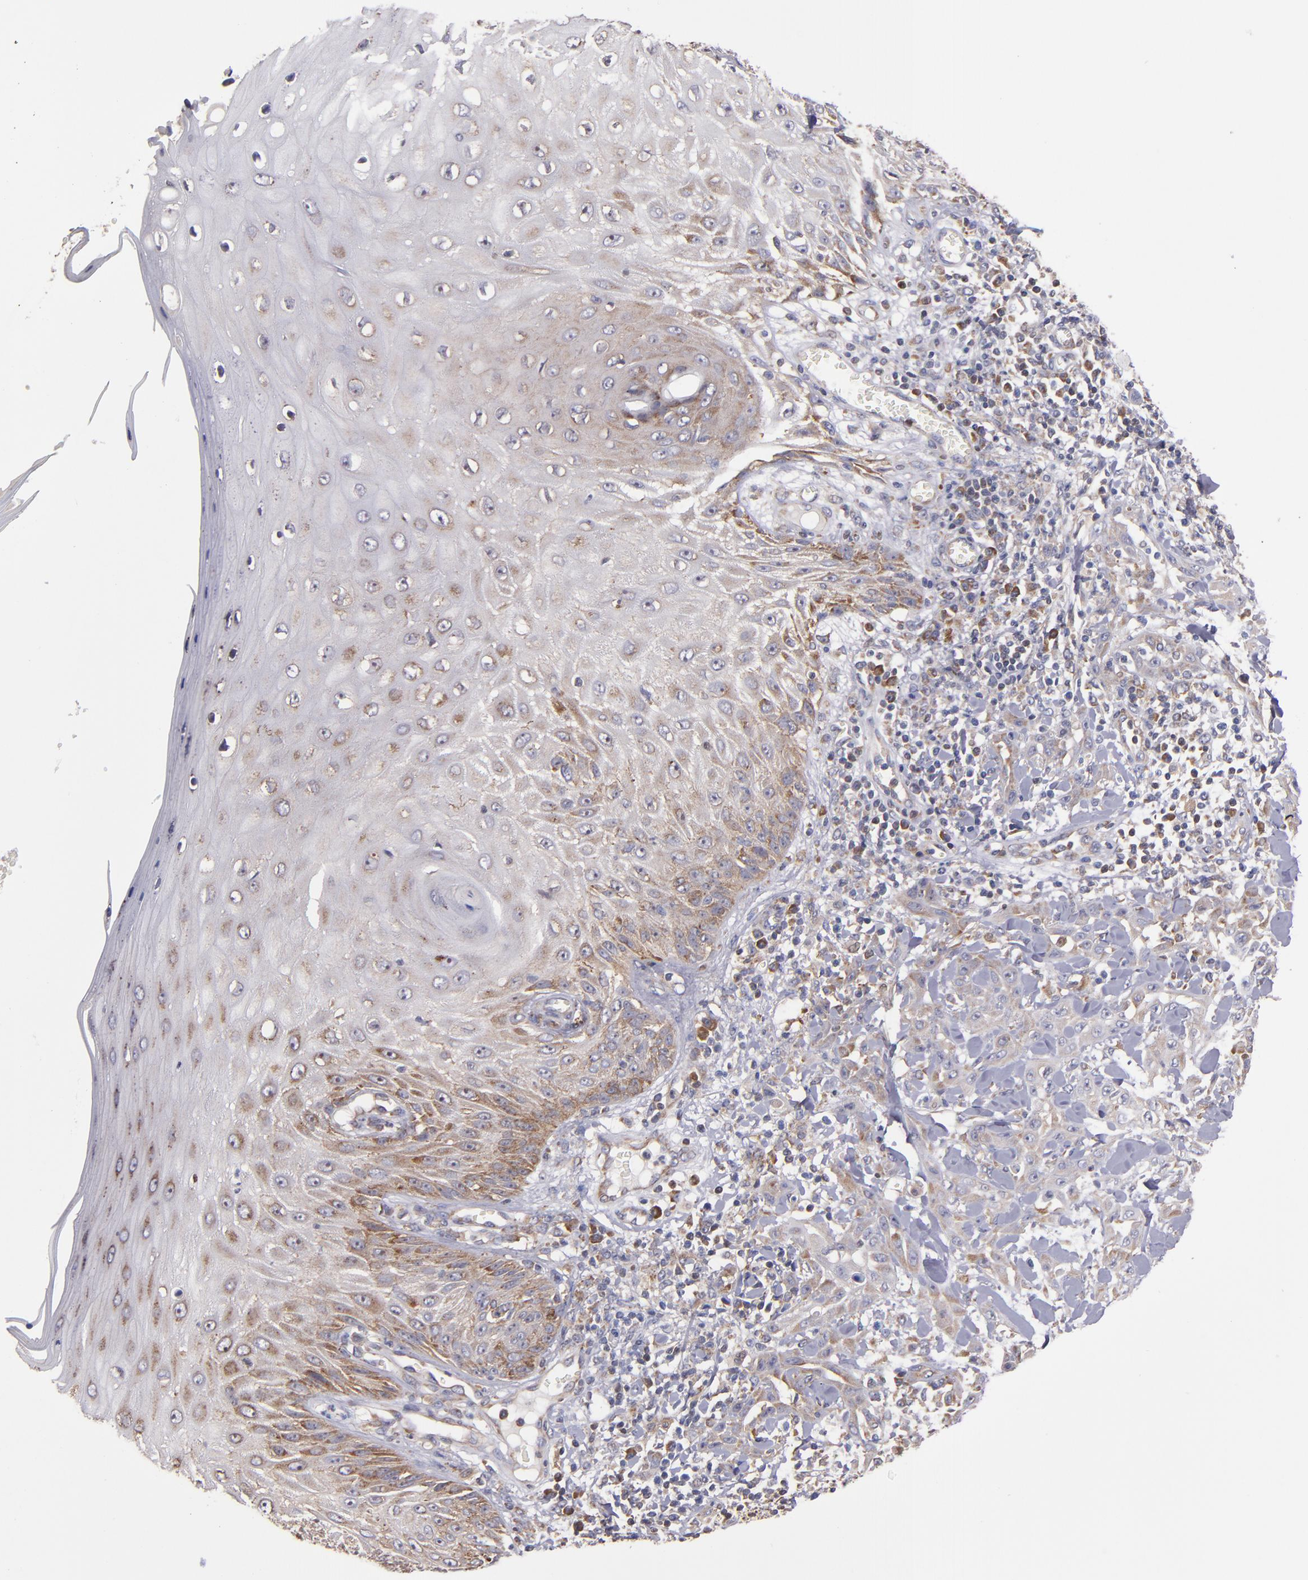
{"staining": {"intensity": "moderate", "quantity": "25%-75%", "location": "cytoplasmic/membranous"}, "tissue": "skin cancer", "cell_type": "Tumor cells", "image_type": "cancer", "snomed": [{"axis": "morphology", "description": "Squamous cell carcinoma, NOS"}, {"axis": "topography", "description": "Skin"}], "caption": "This micrograph demonstrates immunohistochemistry (IHC) staining of human skin squamous cell carcinoma, with medium moderate cytoplasmic/membranous expression in approximately 25%-75% of tumor cells.", "gene": "EIF4ENIF1", "patient": {"sex": "male", "age": 24}}